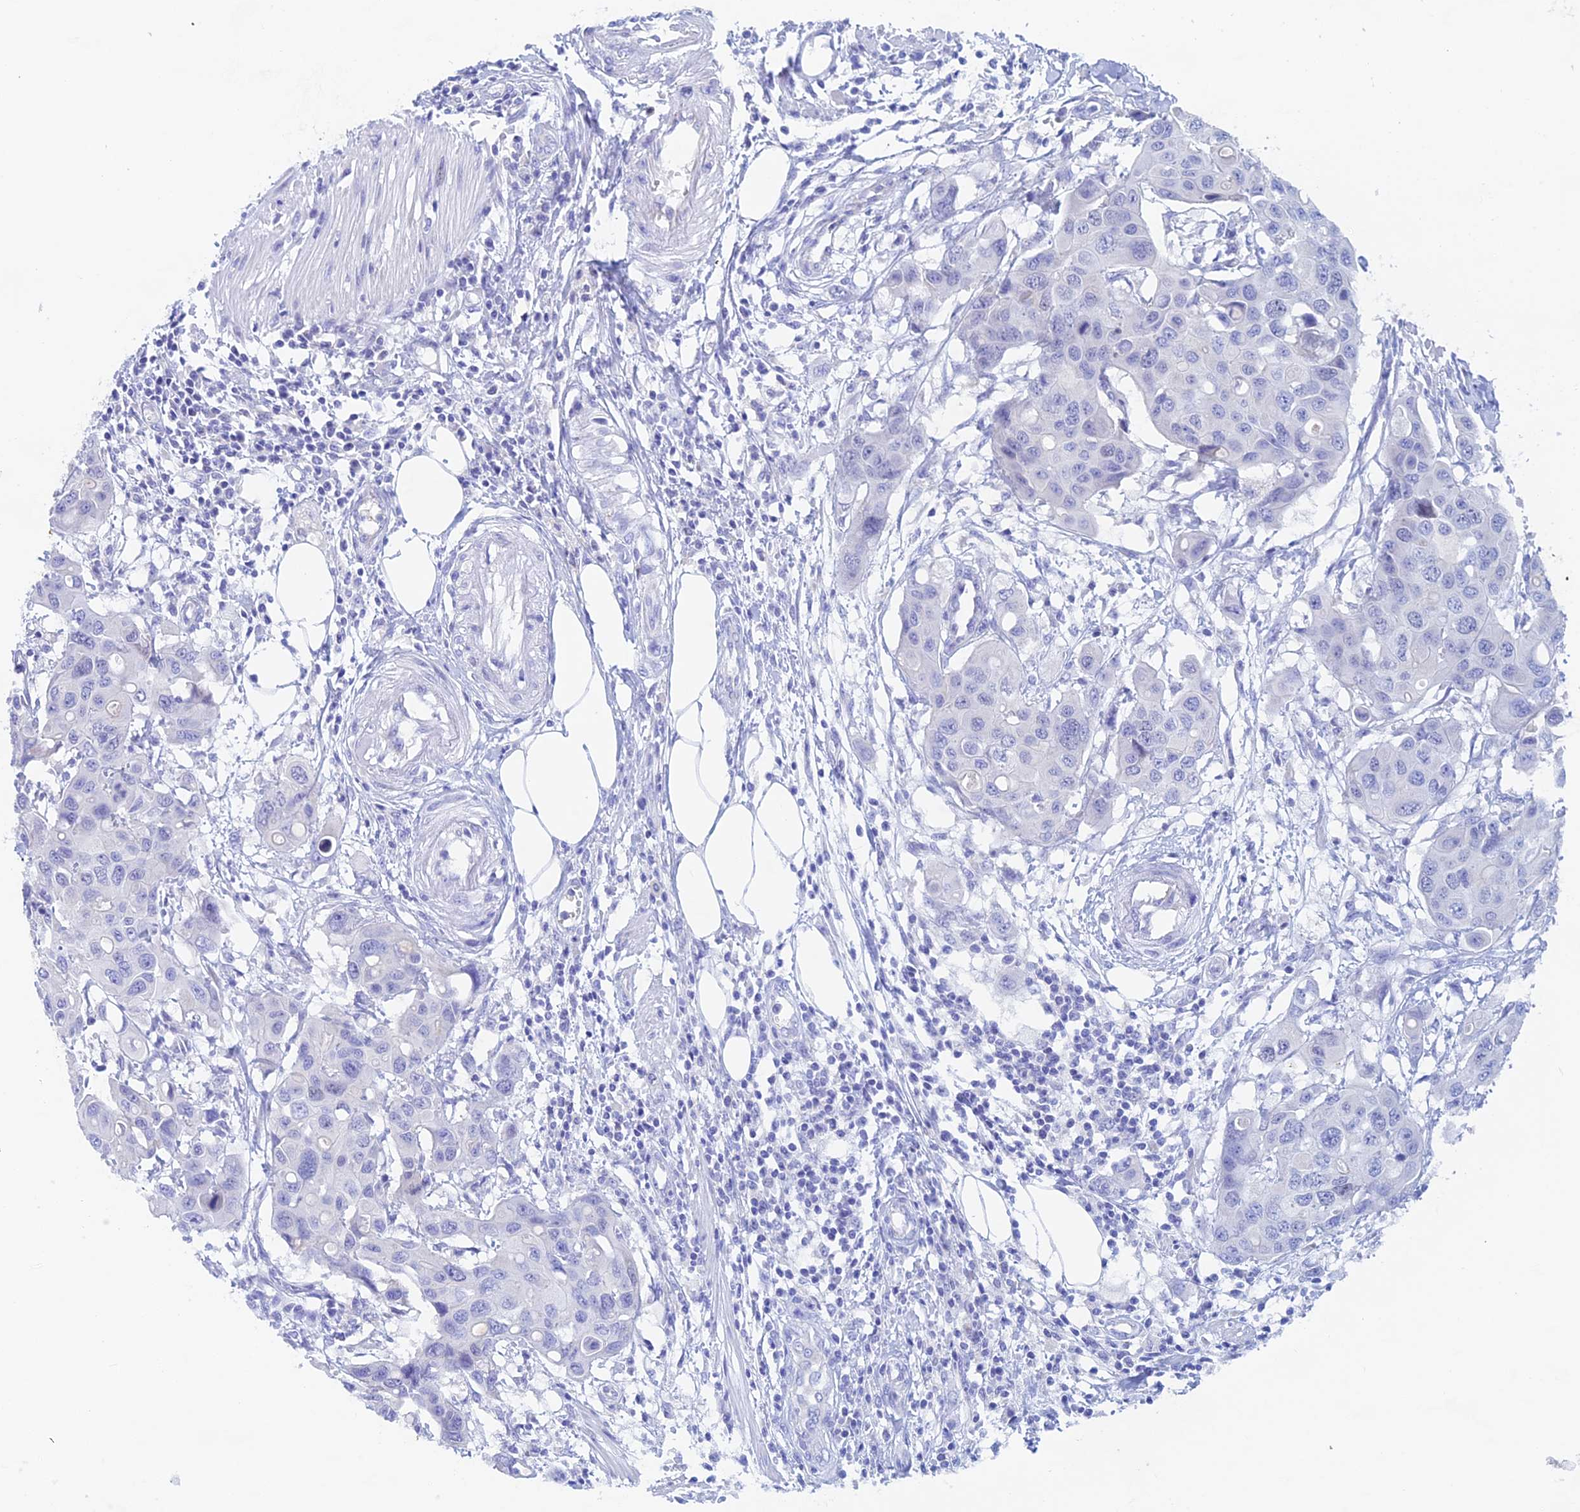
{"staining": {"intensity": "negative", "quantity": "none", "location": "none"}, "tissue": "colorectal cancer", "cell_type": "Tumor cells", "image_type": "cancer", "snomed": [{"axis": "morphology", "description": "Adenocarcinoma, NOS"}, {"axis": "topography", "description": "Colon"}], "caption": "Adenocarcinoma (colorectal) was stained to show a protein in brown. There is no significant expression in tumor cells.", "gene": "PSMC3IP", "patient": {"sex": "male", "age": 77}}